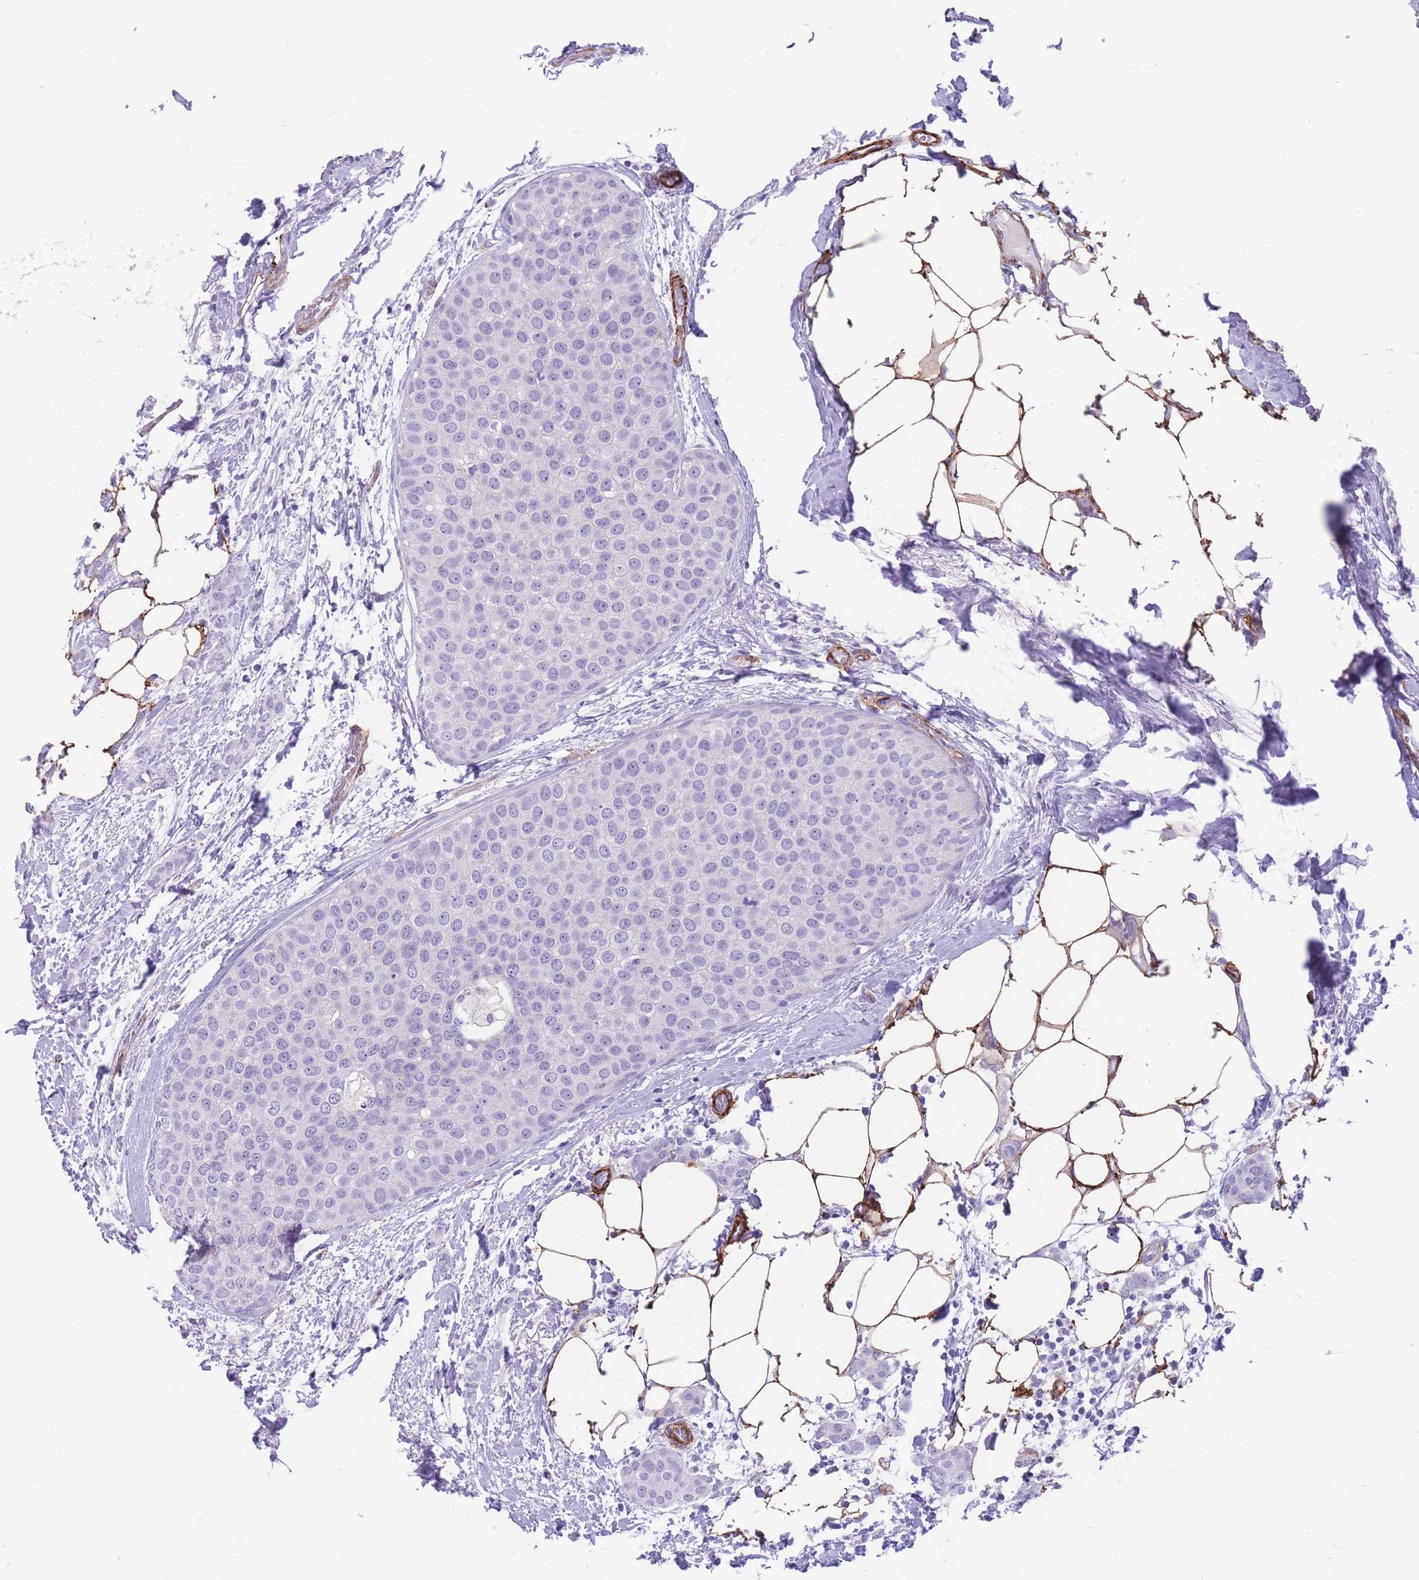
{"staining": {"intensity": "negative", "quantity": "none", "location": "none"}, "tissue": "breast cancer", "cell_type": "Tumor cells", "image_type": "cancer", "snomed": [{"axis": "morphology", "description": "Duct carcinoma"}, {"axis": "topography", "description": "Breast"}], "caption": "Breast invasive ductal carcinoma was stained to show a protein in brown. There is no significant positivity in tumor cells.", "gene": "DPYD", "patient": {"sex": "female", "age": 72}}